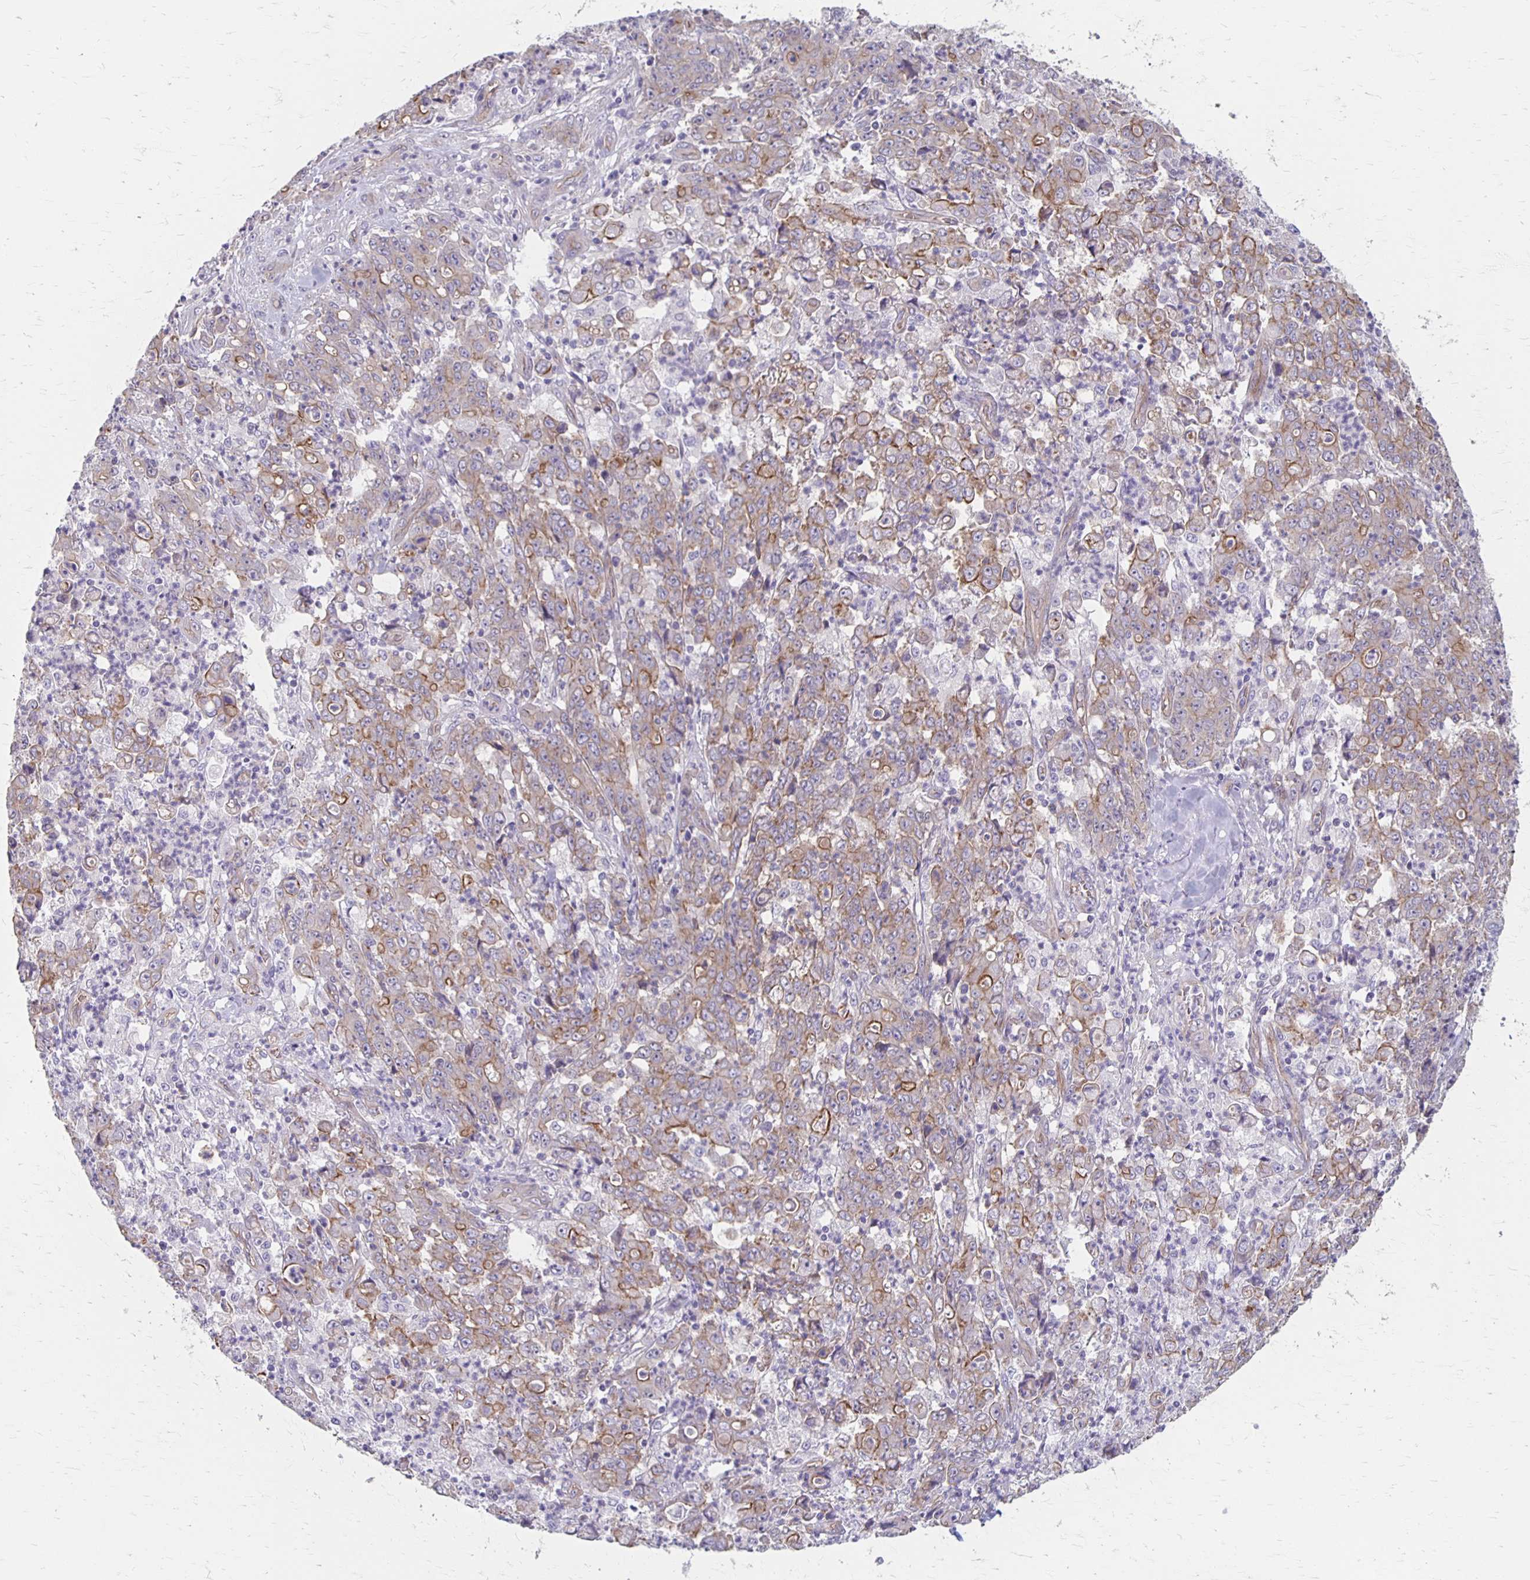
{"staining": {"intensity": "moderate", "quantity": "25%-75%", "location": "cytoplasmic/membranous"}, "tissue": "stomach cancer", "cell_type": "Tumor cells", "image_type": "cancer", "snomed": [{"axis": "morphology", "description": "Adenocarcinoma, NOS"}, {"axis": "topography", "description": "Stomach, lower"}], "caption": "IHC staining of stomach cancer, which exhibits medium levels of moderate cytoplasmic/membranous positivity in approximately 25%-75% of tumor cells indicating moderate cytoplasmic/membranous protein expression. The staining was performed using DAB (3,3'-diaminobenzidine) (brown) for protein detection and nuclei were counterstained in hematoxylin (blue).", "gene": "PPP1R3E", "patient": {"sex": "female", "age": 71}}